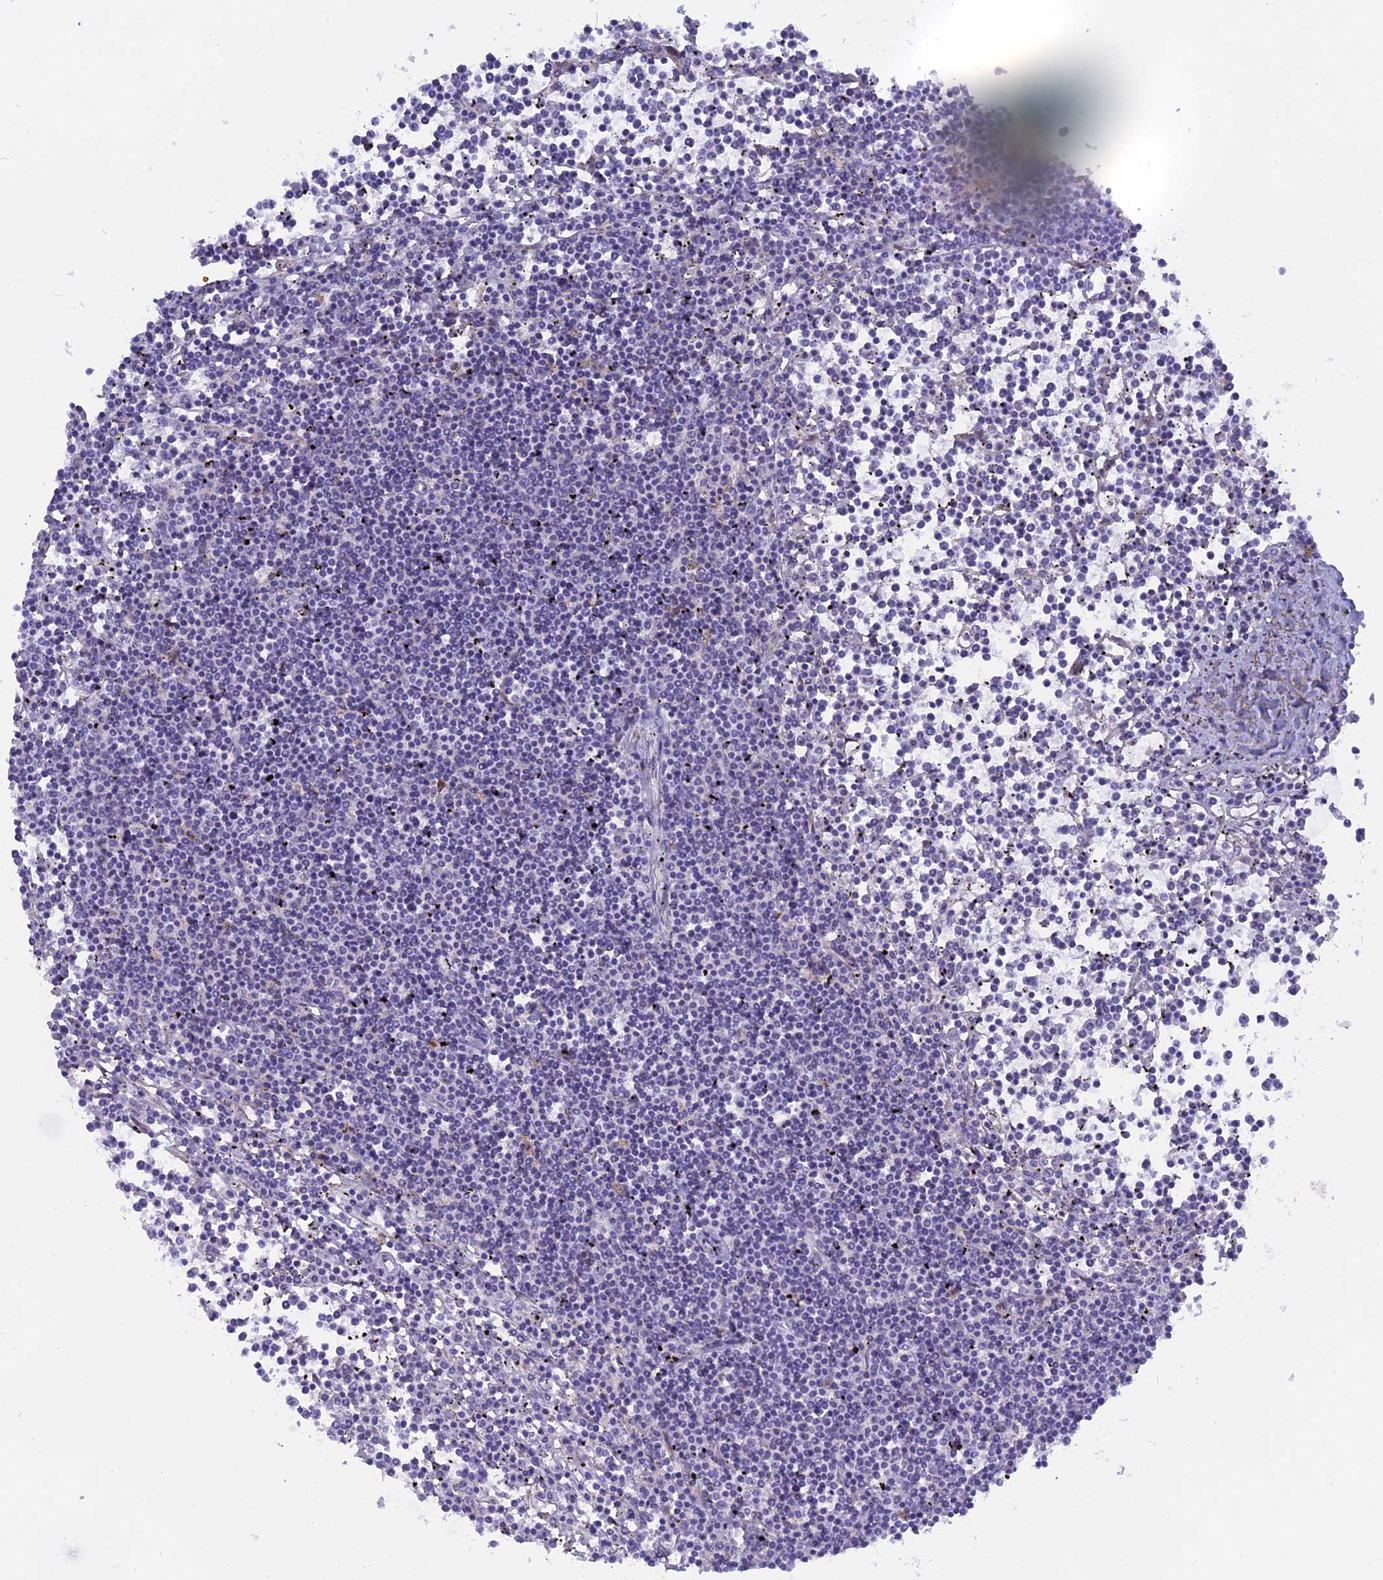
{"staining": {"intensity": "negative", "quantity": "none", "location": "none"}, "tissue": "lymphoma", "cell_type": "Tumor cells", "image_type": "cancer", "snomed": [{"axis": "morphology", "description": "Malignant lymphoma, non-Hodgkin's type, Low grade"}, {"axis": "topography", "description": "Spleen"}], "caption": "Immunohistochemistry histopathology image of low-grade malignant lymphoma, non-Hodgkin's type stained for a protein (brown), which displays no staining in tumor cells.", "gene": "TLCD1", "patient": {"sex": "female", "age": 19}}